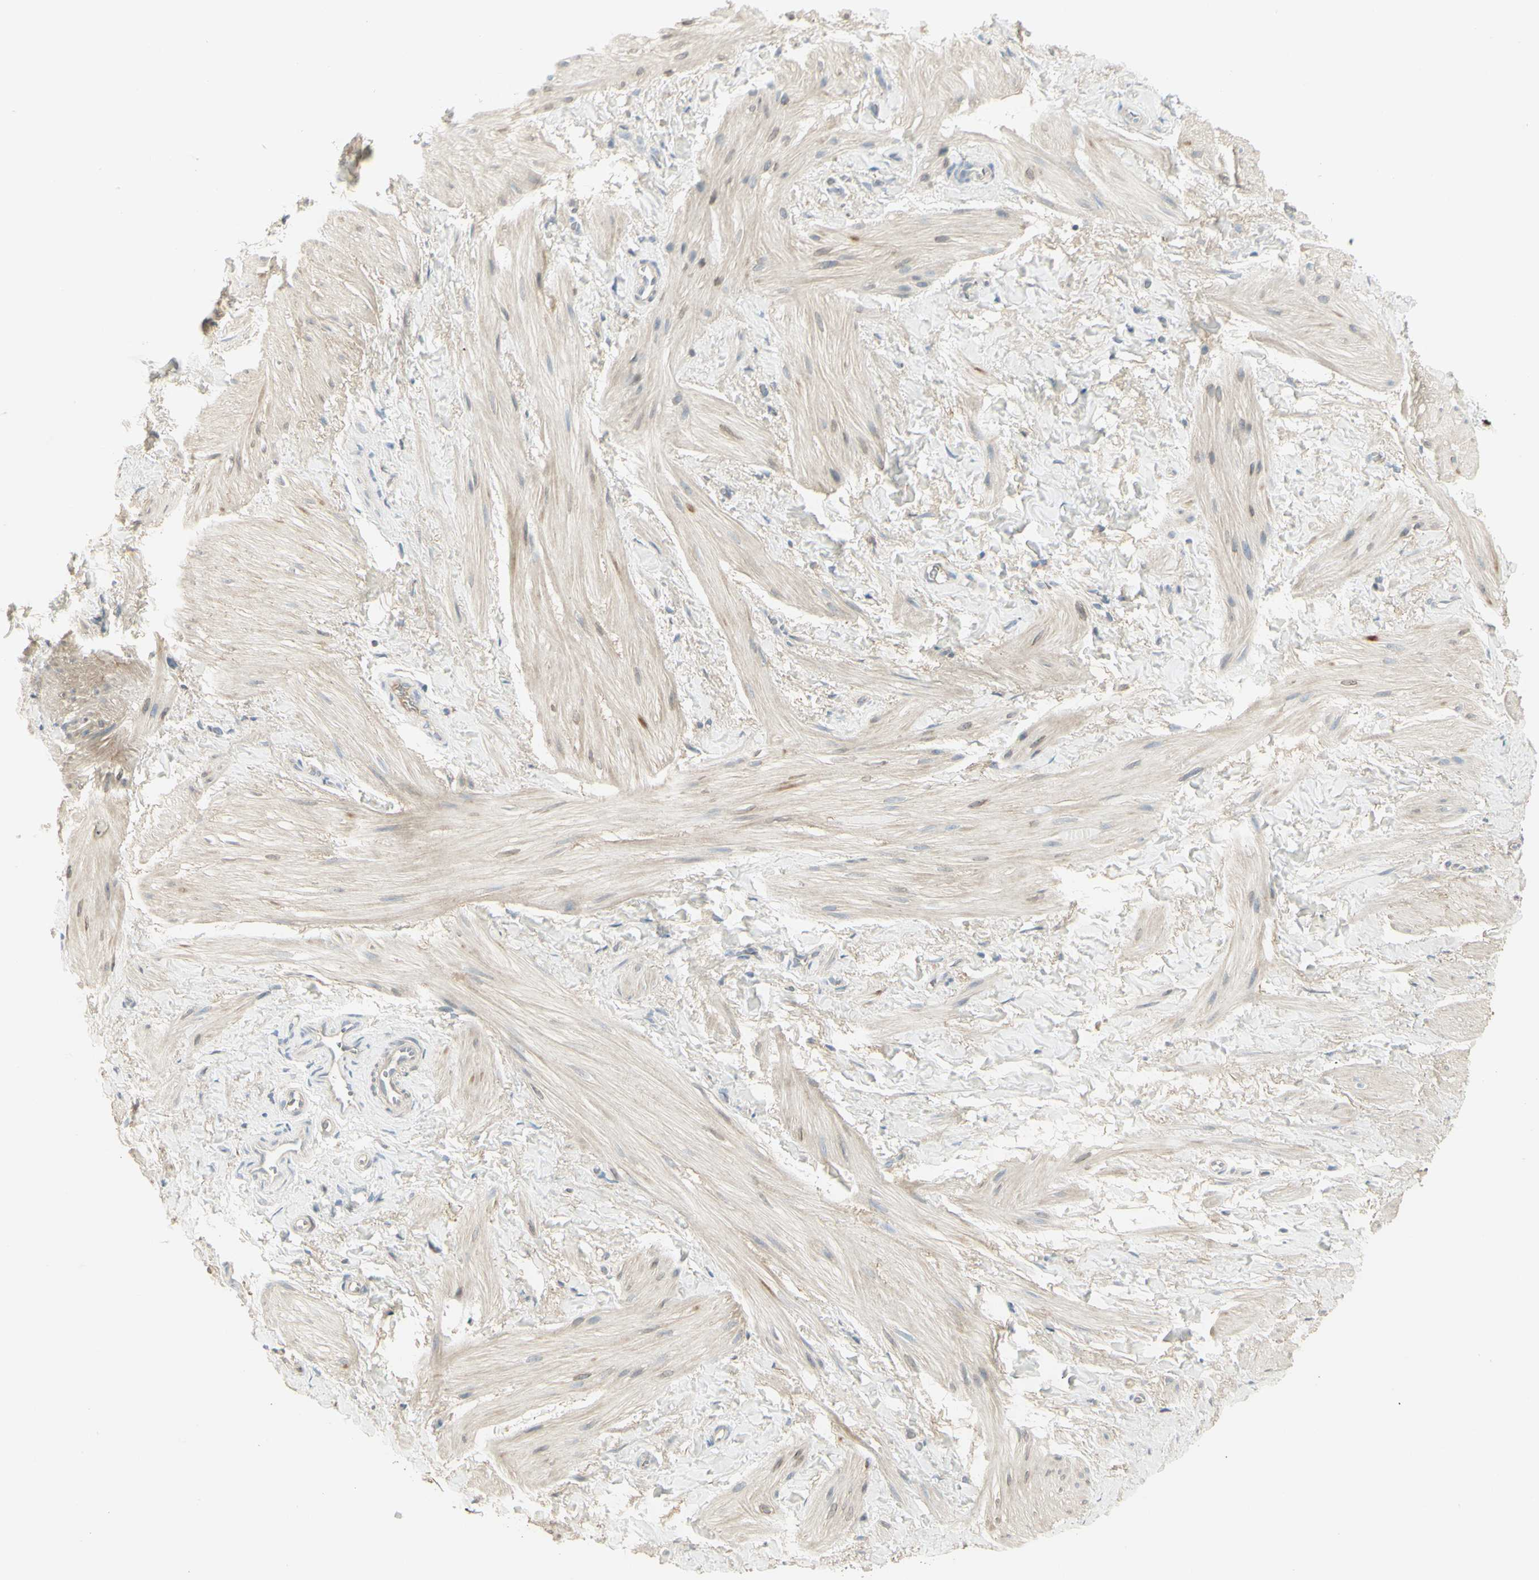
{"staining": {"intensity": "weak", "quantity": "25%-75%", "location": "cytoplasmic/membranous"}, "tissue": "smooth muscle", "cell_type": "Smooth muscle cells", "image_type": "normal", "snomed": [{"axis": "morphology", "description": "Normal tissue, NOS"}, {"axis": "topography", "description": "Smooth muscle"}], "caption": "This photomicrograph shows IHC staining of normal human smooth muscle, with low weak cytoplasmic/membranous positivity in about 25%-75% of smooth muscle cells.", "gene": "CCNB2", "patient": {"sex": "male", "age": 16}}